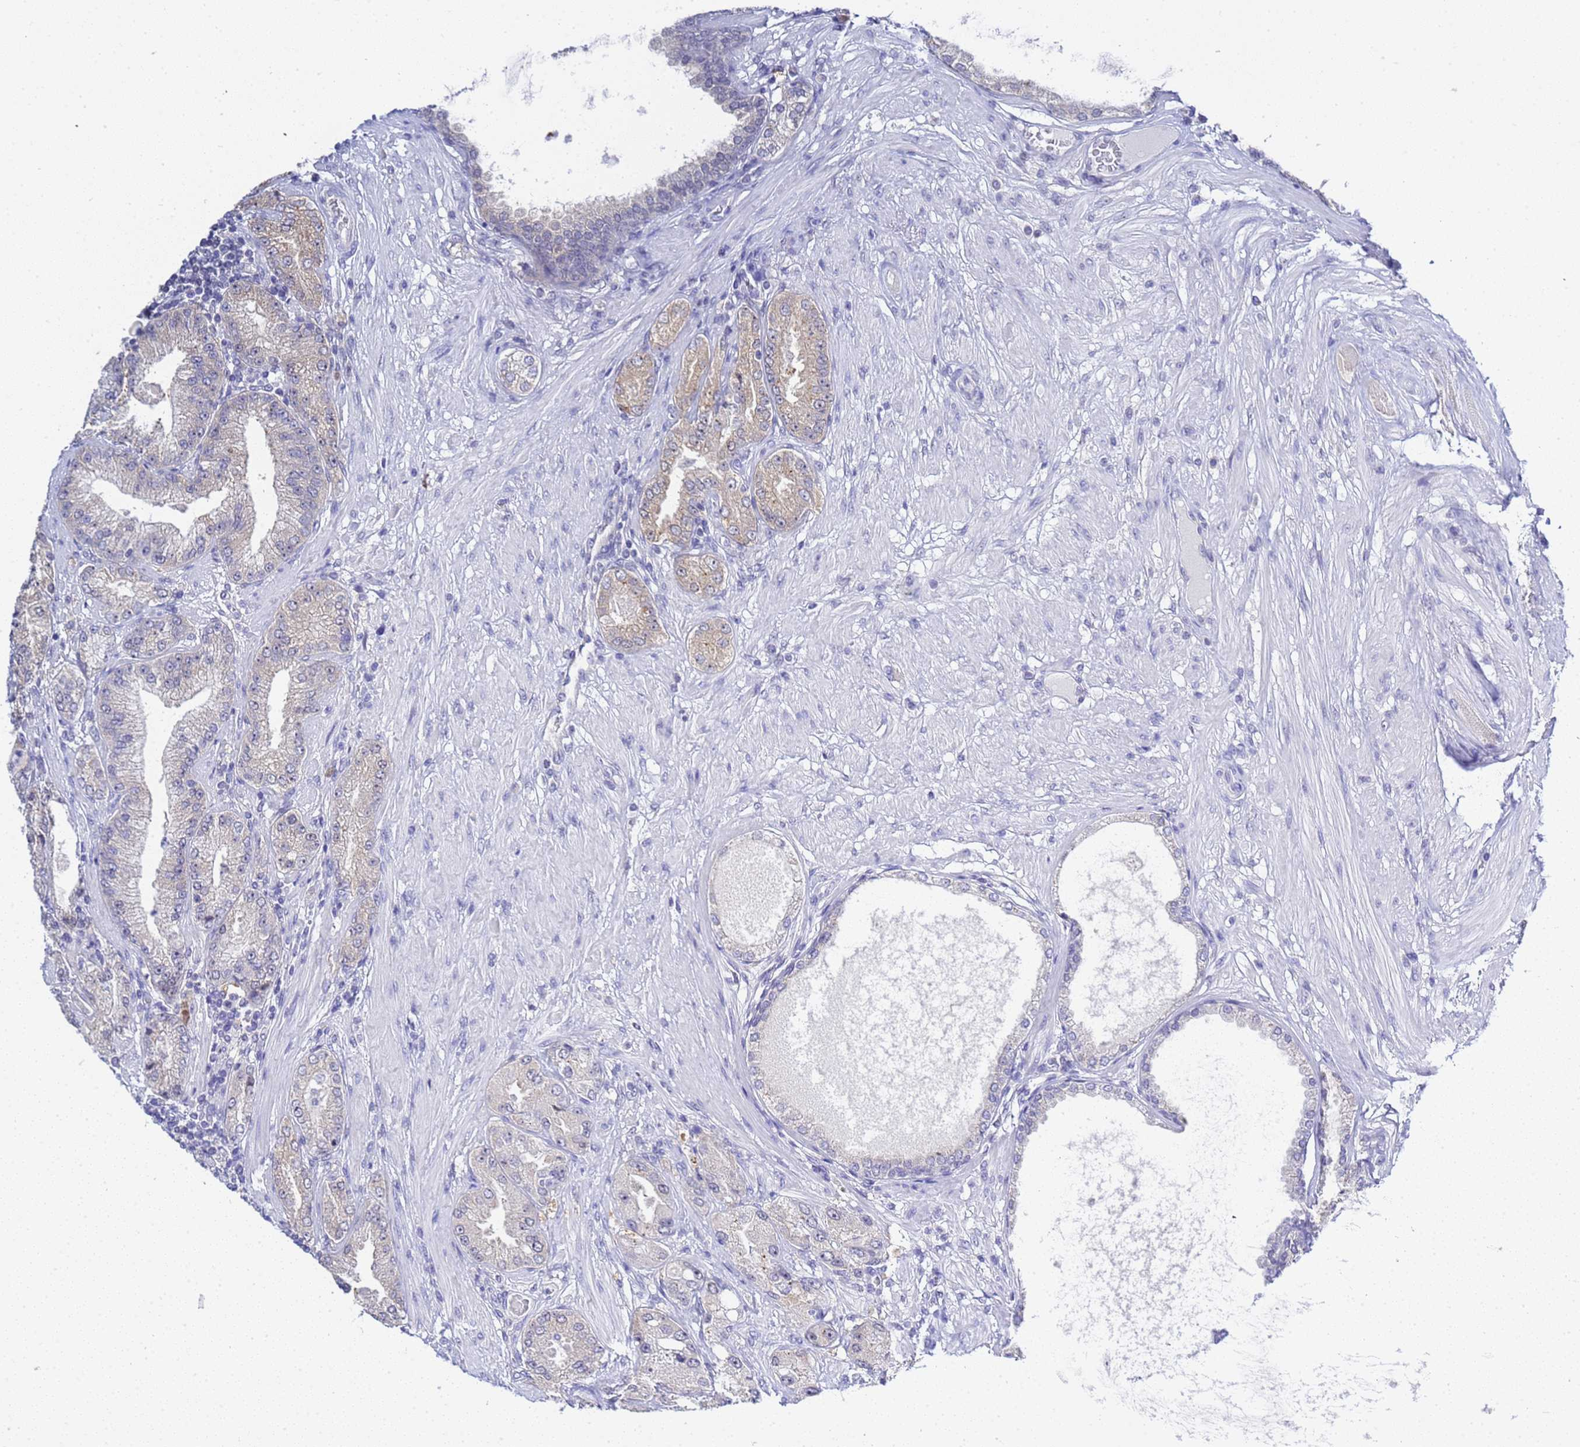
{"staining": {"intensity": "negative", "quantity": "none", "location": "none"}, "tissue": "prostate cancer", "cell_type": "Tumor cells", "image_type": "cancer", "snomed": [{"axis": "morphology", "description": "Adenocarcinoma, High grade"}, {"axis": "topography", "description": "Prostate"}], "caption": "This is an immunohistochemistry micrograph of human high-grade adenocarcinoma (prostate). There is no positivity in tumor cells.", "gene": "ACTL6B", "patient": {"sex": "male", "age": 71}}